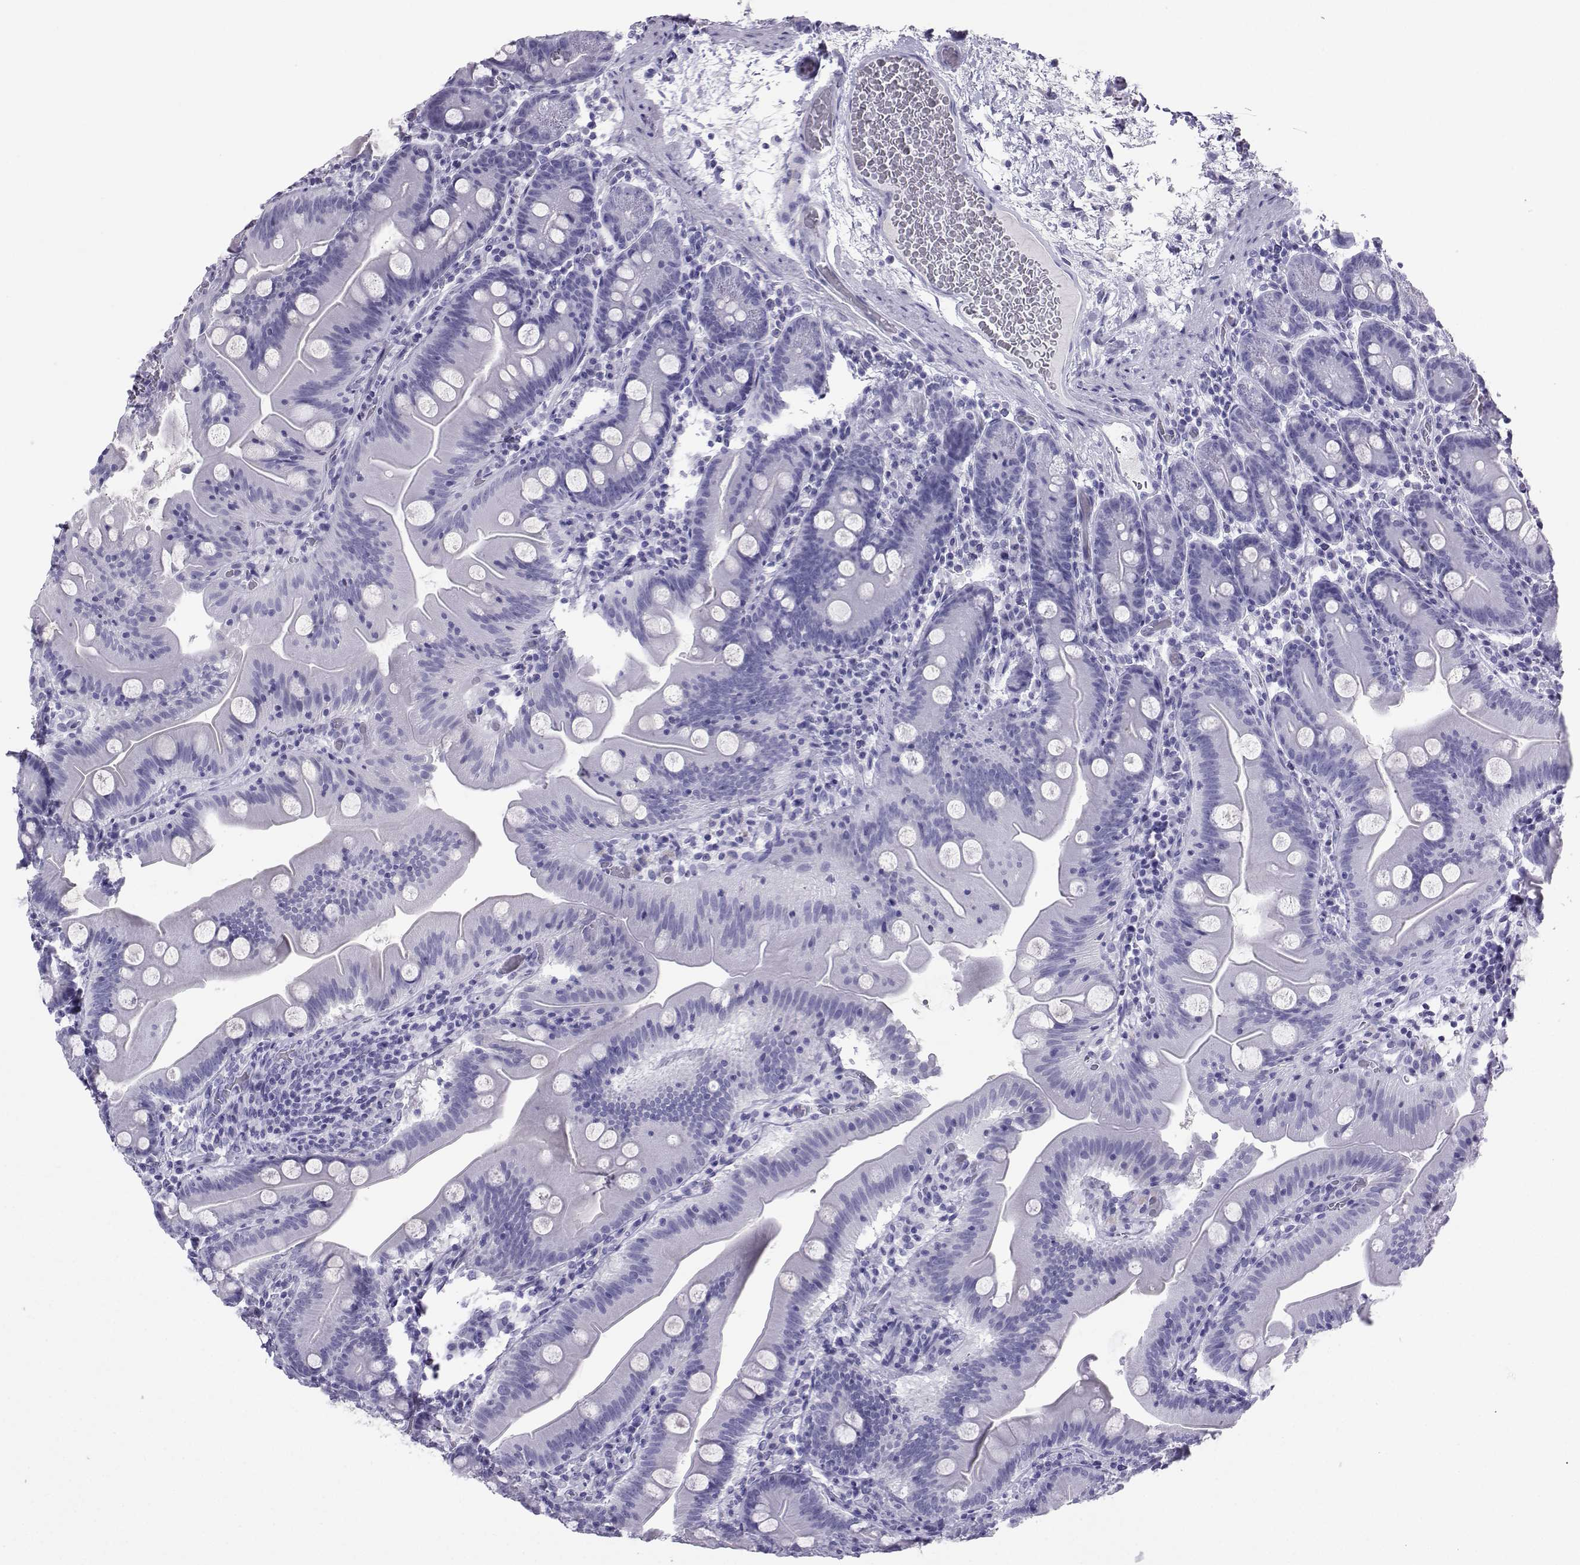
{"staining": {"intensity": "negative", "quantity": "none", "location": "none"}, "tissue": "small intestine", "cell_type": "Glandular cells", "image_type": "normal", "snomed": [{"axis": "morphology", "description": "Normal tissue, NOS"}, {"axis": "topography", "description": "Small intestine"}], "caption": "Immunohistochemistry histopathology image of unremarkable small intestine stained for a protein (brown), which demonstrates no positivity in glandular cells.", "gene": "LORICRIN", "patient": {"sex": "male", "age": 37}}